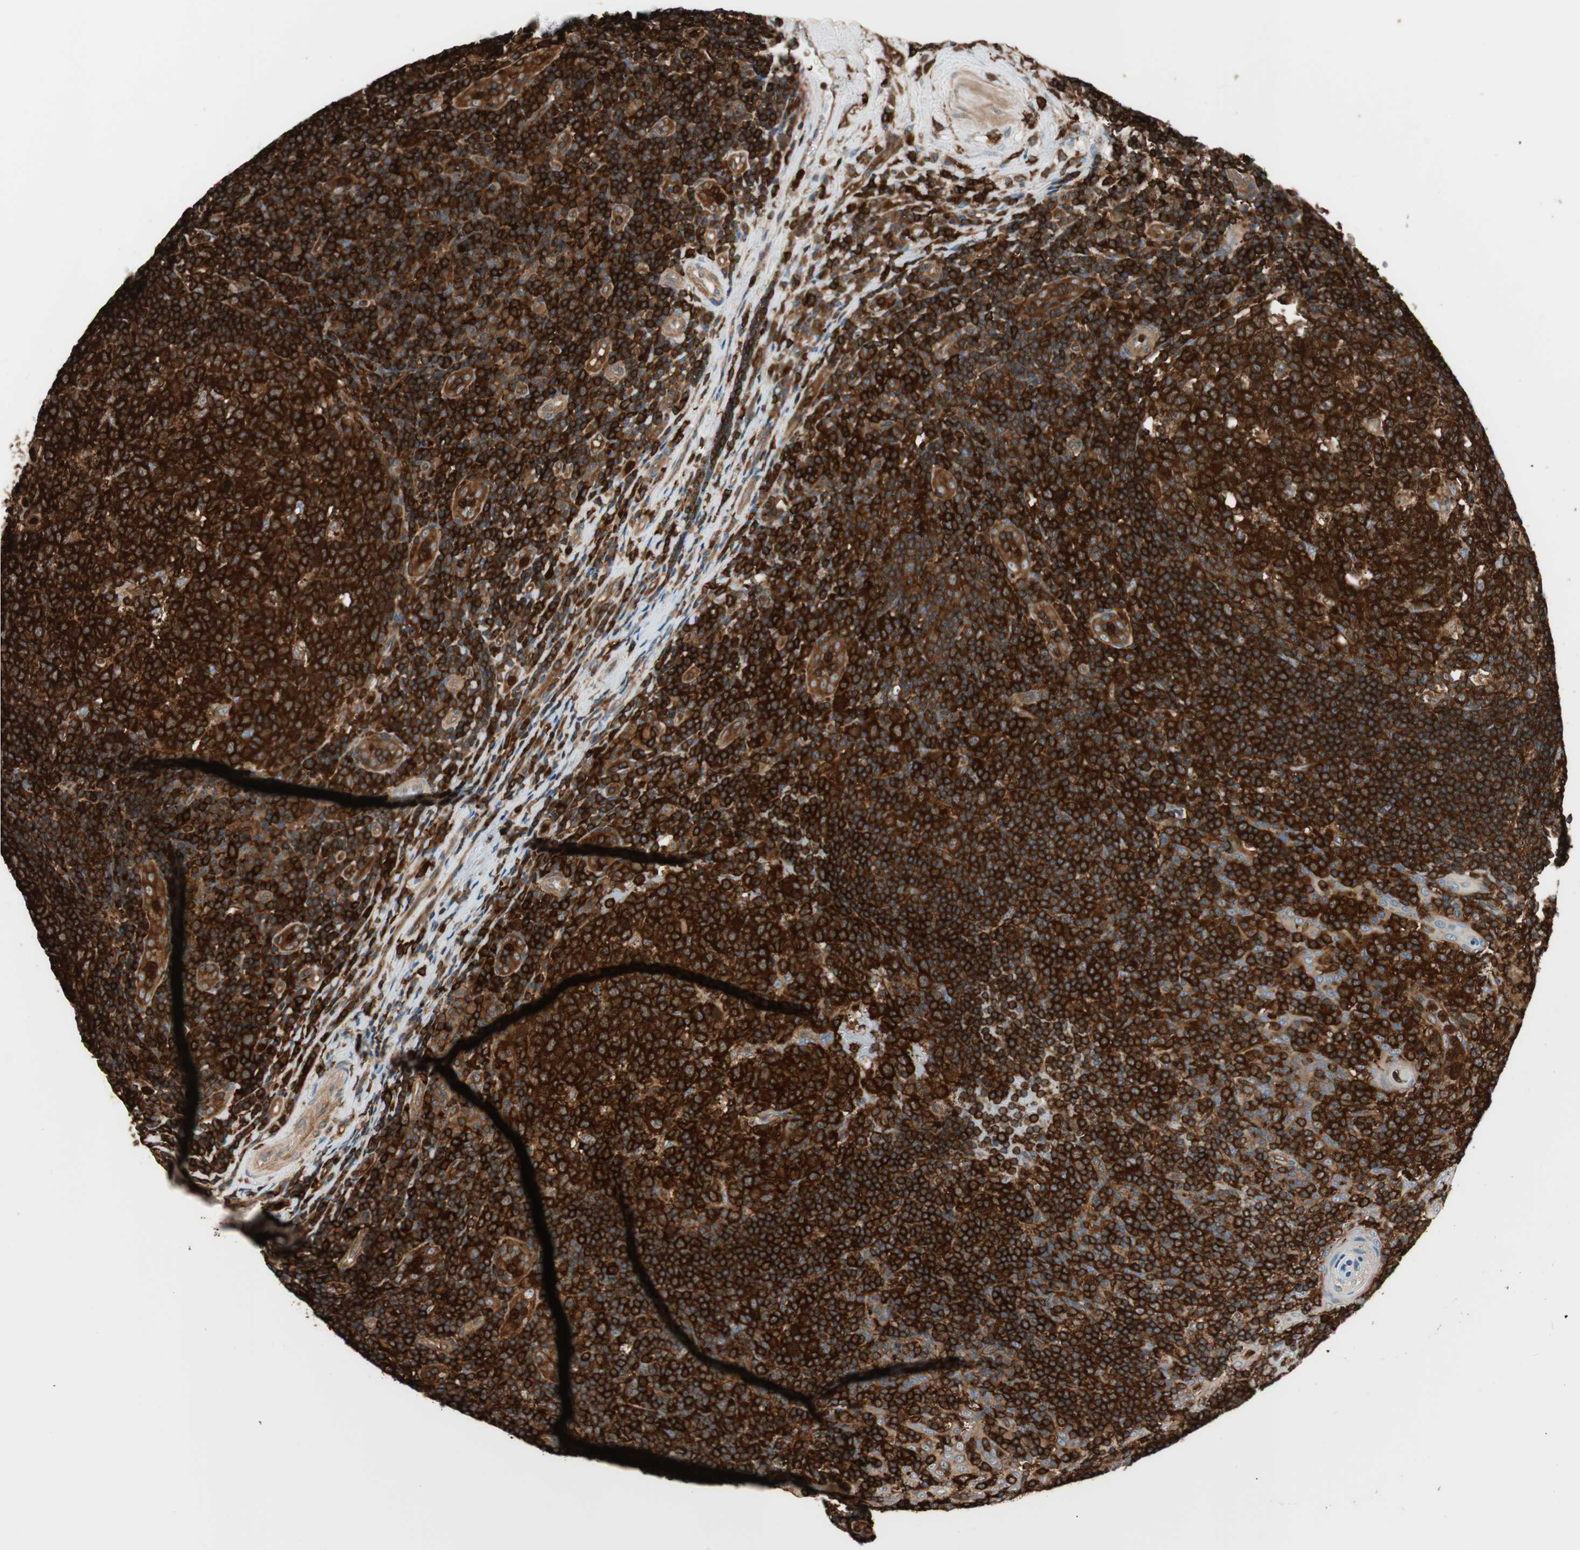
{"staining": {"intensity": "strong", "quantity": ">75%", "location": "cytoplasmic/membranous"}, "tissue": "tonsil", "cell_type": "Germinal center cells", "image_type": "normal", "snomed": [{"axis": "morphology", "description": "Normal tissue, NOS"}, {"axis": "topography", "description": "Tonsil"}], "caption": "An IHC photomicrograph of unremarkable tissue is shown. Protein staining in brown shows strong cytoplasmic/membranous positivity in tonsil within germinal center cells.", "gene": "VASP", "patient": {"sex": "female", "age": 40}}